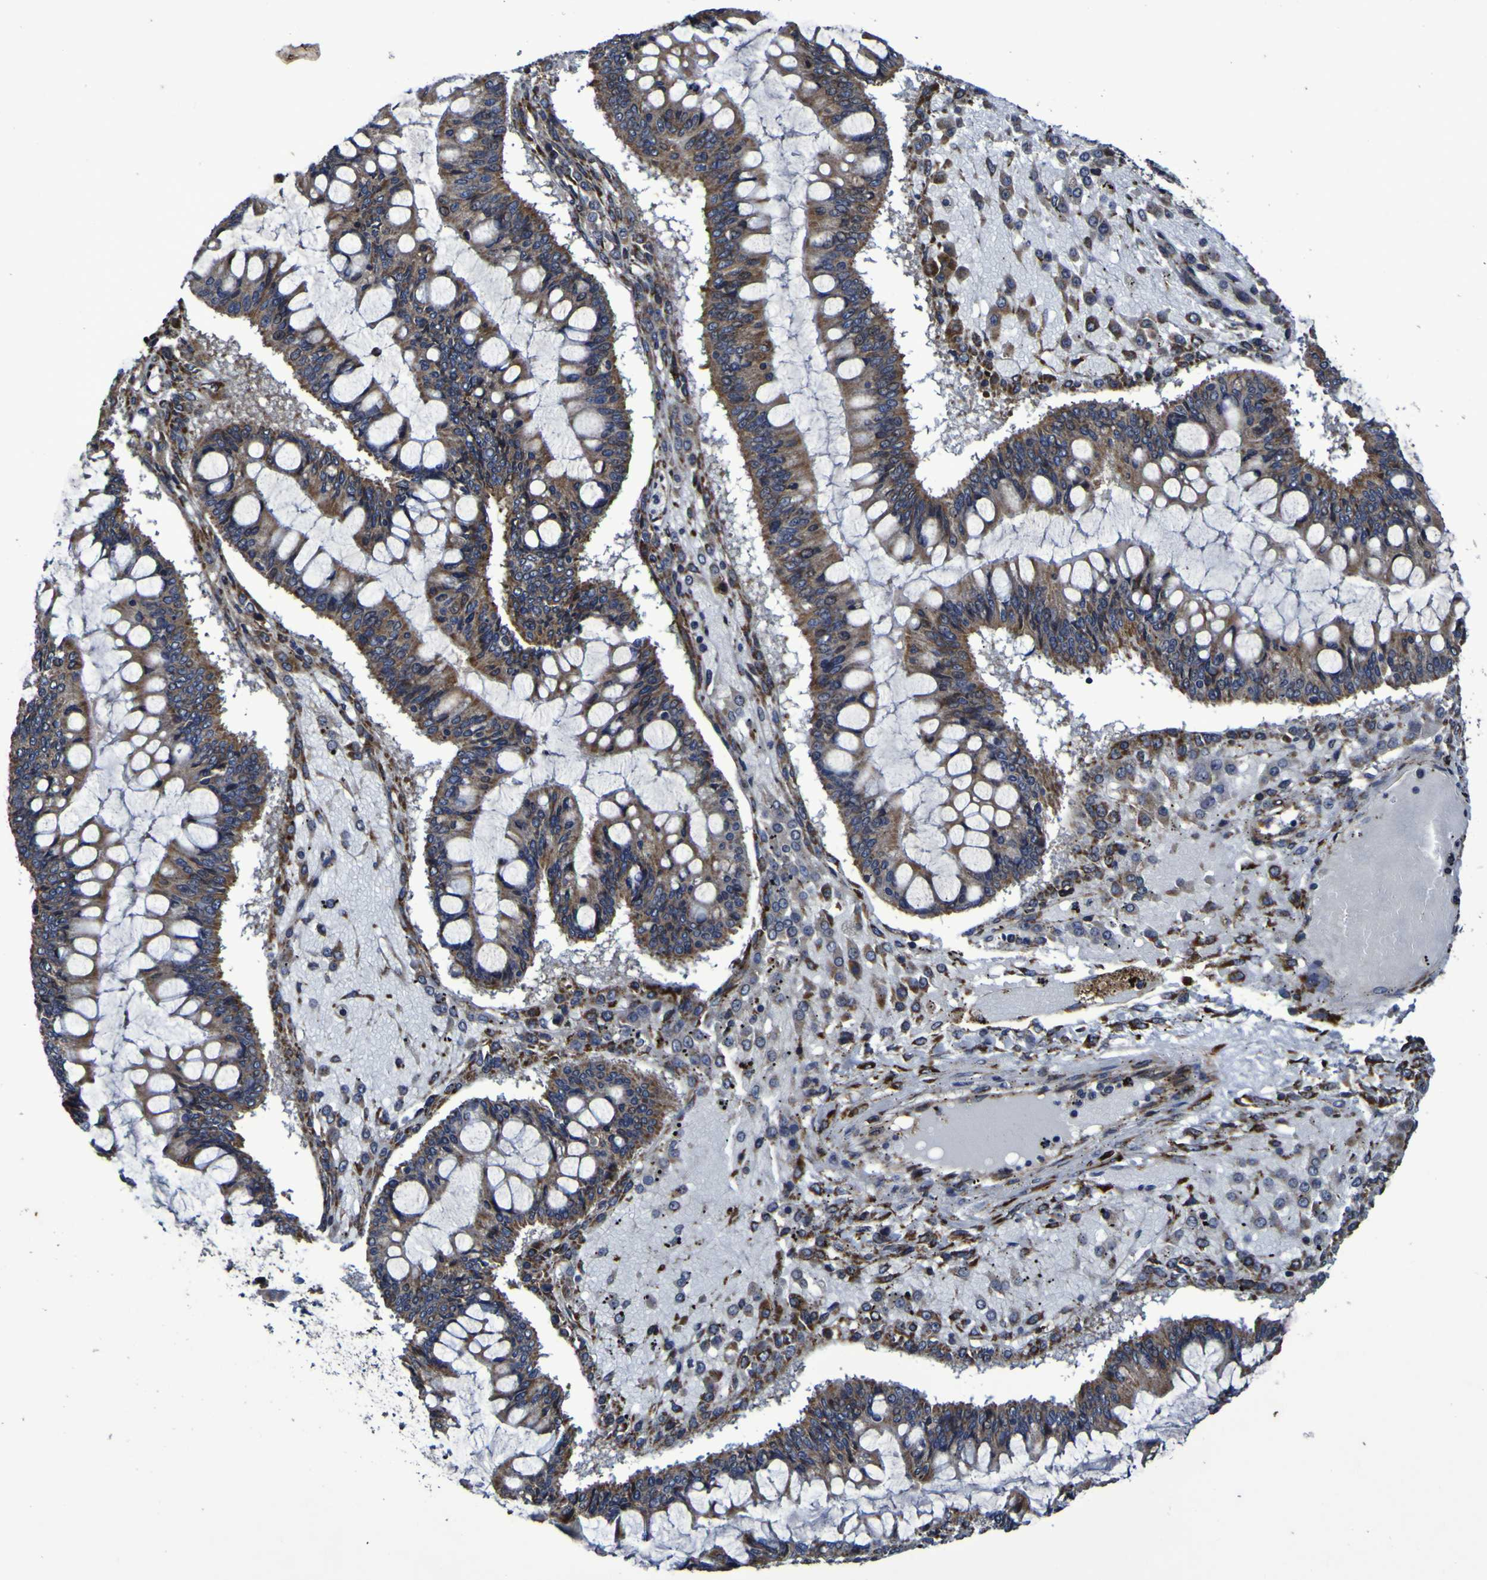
{"staining": {"intensity": "moderate", "quantity": ">75%", "location": "cytoplasmic/membranous"}, "tissue": "ovarian cancer", "cell_type": "Tumor cells", "image_type": "cancer", "snomed": [{"axis": "morphology", "description": "Cystadenocarcinoma, mucinous, NOS"}, {"axis": "topography", "description": "Ovary"}], "caption": "Ovarian mucinous cystadenocarcinoma stained with DAB (3,3'-diaminobenzidine) immunohistochemistry (IHC) exhibits medium levels of moderate cytoplasmic/membranous positivity in approximately >75% of tumor cells.", "gene": "P3H1", "patient": {"sex": "female", "age": 73}}